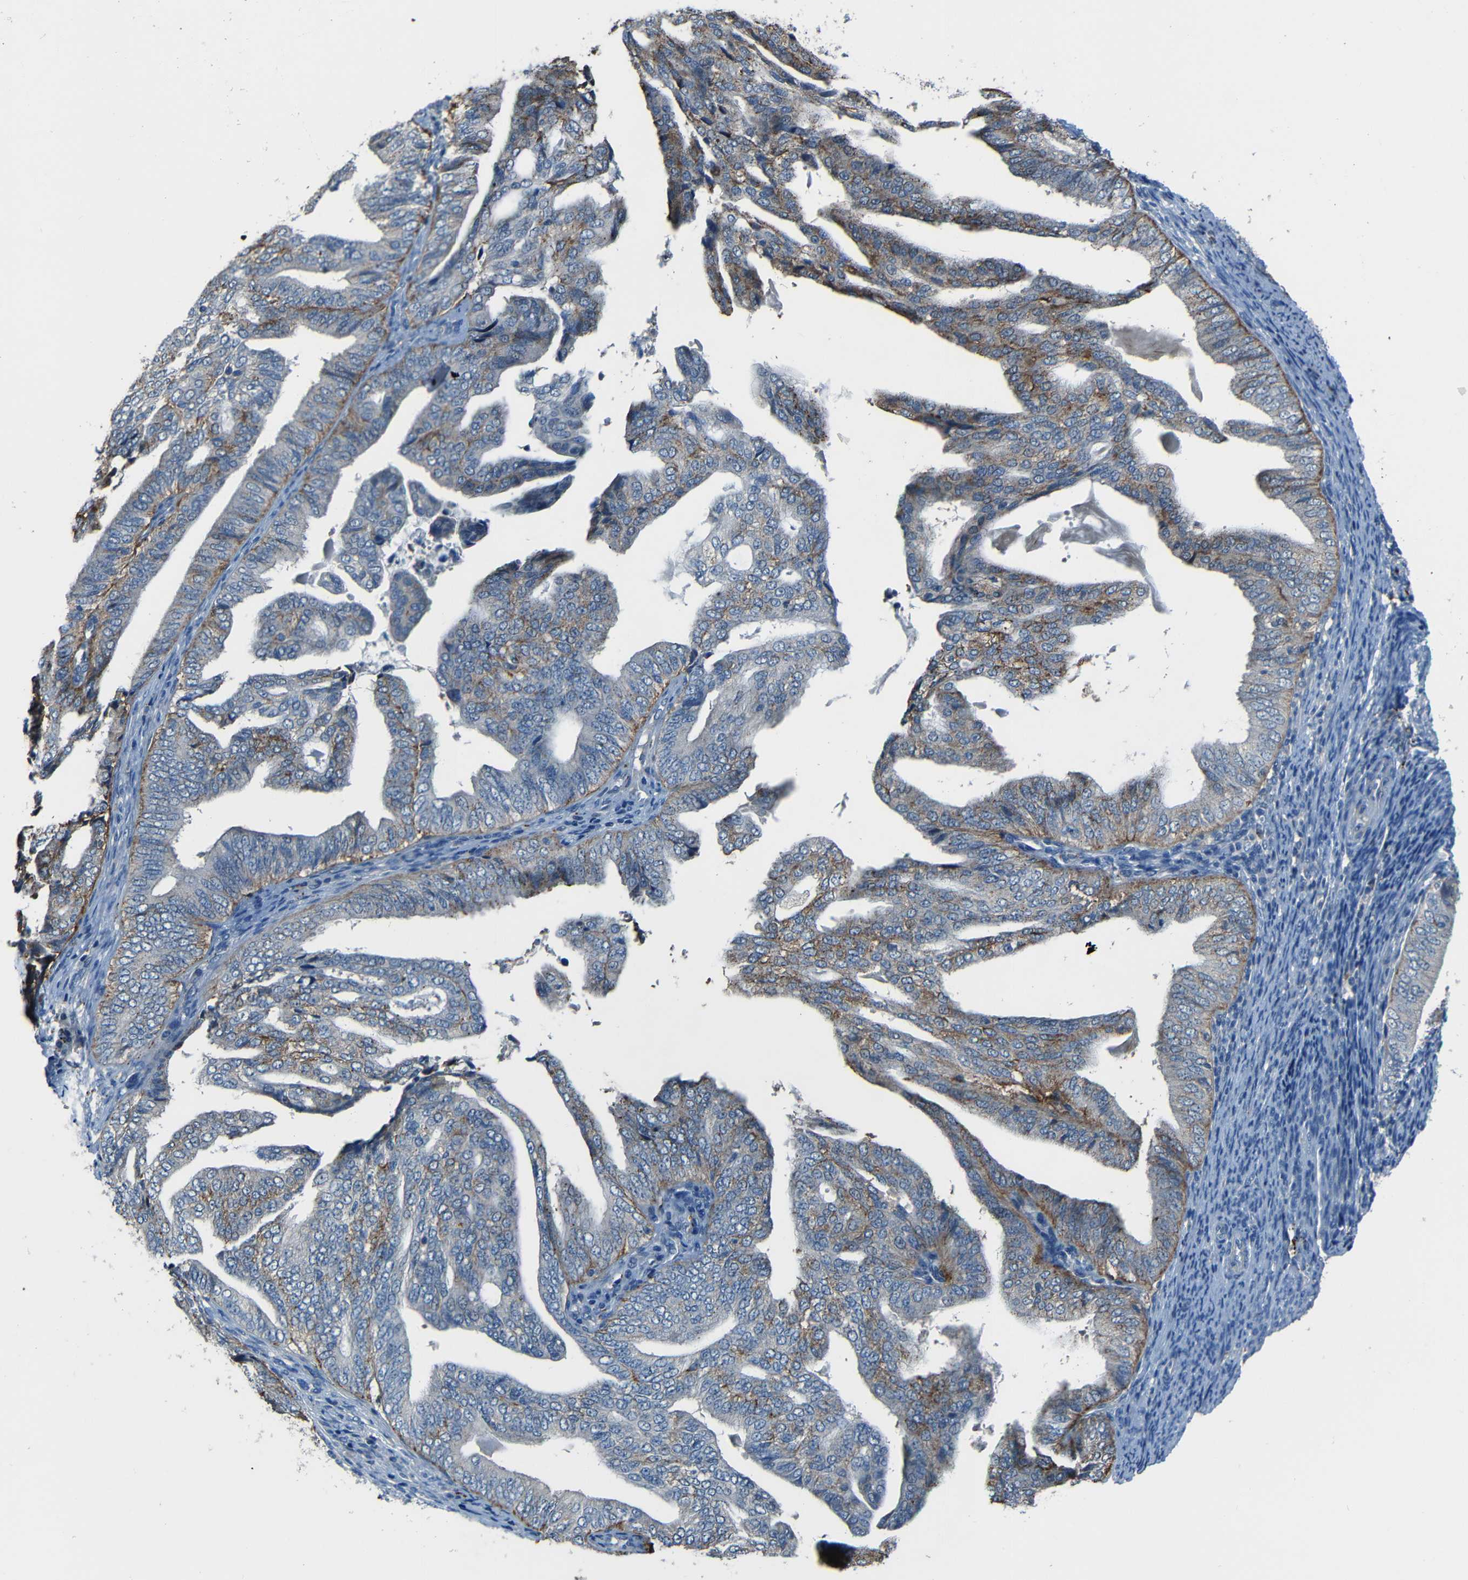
{"staining": {"intensity": "moderate", "quantity": "25%-75%", "location": "cytoplasmic/membranous"}, "tissue": "endometrial cancer", "cell_type": "Tumor cells", "image_type": "cancer", "snomed": [{"axis": "morphology", "description": "Adenocarcinoma, NOS"}, {"axis": "topography", "description": "Endometrium"}], "caption": "This is an image of immunohistochemistry (IHC) staining of endometrial cancer, which shows moderate expression in the cytoplasmic/membranous of tumor cells.", "gene": "SLA", "patient": {"sex": "female", "age": 58}}